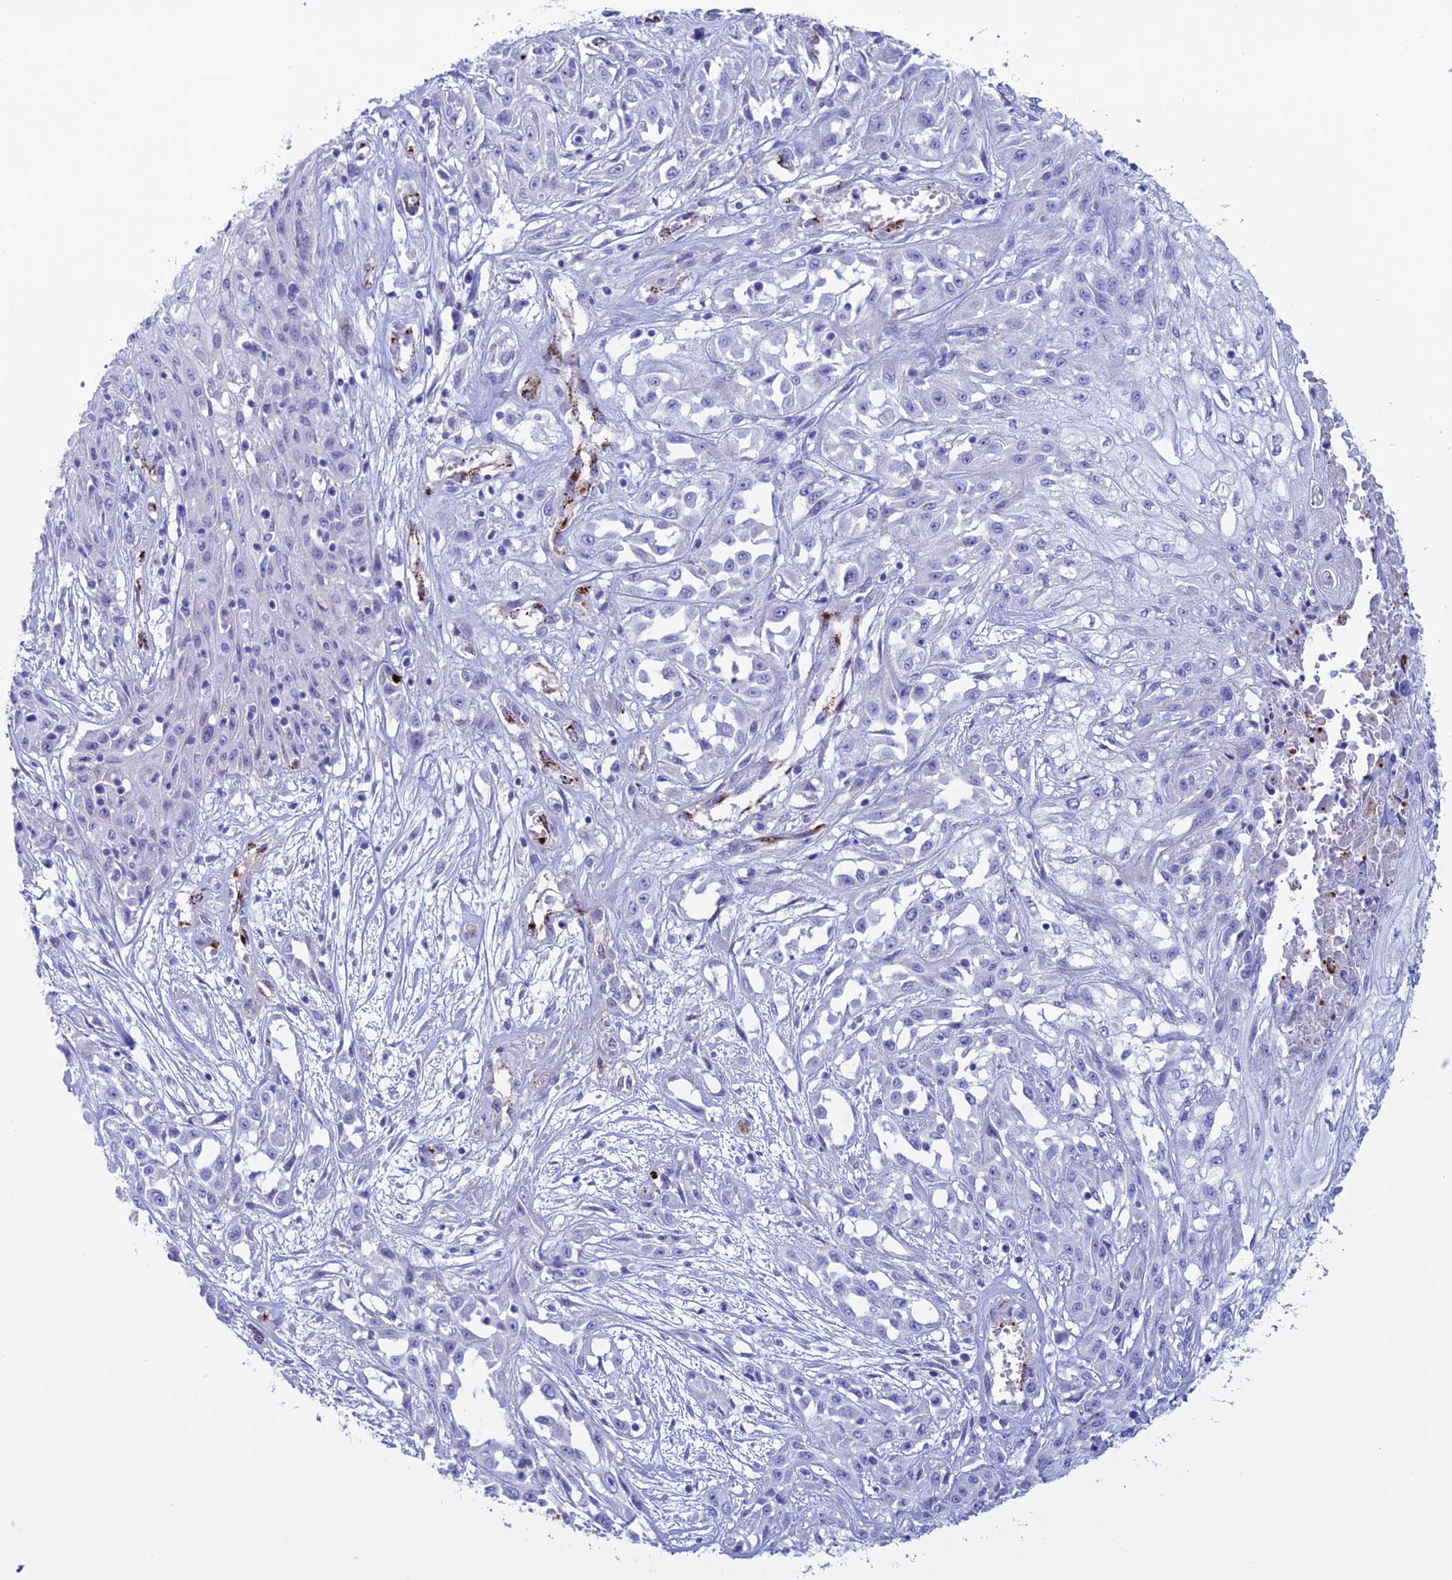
{"staining": {"intensity": "negative", "quantity": "none", "location": "none"}, "tissue": "skin cancer", "cell_type": "Tumor cells", "image_type": "cancer", "snomed": [{"axis": "morphology", "description": "Squamous cell carcinoma, NOS"}, {"axis": "morphology", "description": "Squamous cell carcinoma, metastatic, NOS"}, {"axis": "topography", "description": "Skin"}, {"axis": "topography", "description": "Lymph node"}], "caption": "Immunohistochemistry histopathology image of human metastatic squamous cell carcinoma (skin) stained for a protein (brown), which reveals no staining in tumor cells. (Brightfield microscopy of DAB (3,3'-diaminobenzidine) IHC at high magnification).", "gene": "CDC42EP5", "patient": {"sex": "male", "age": 75}}